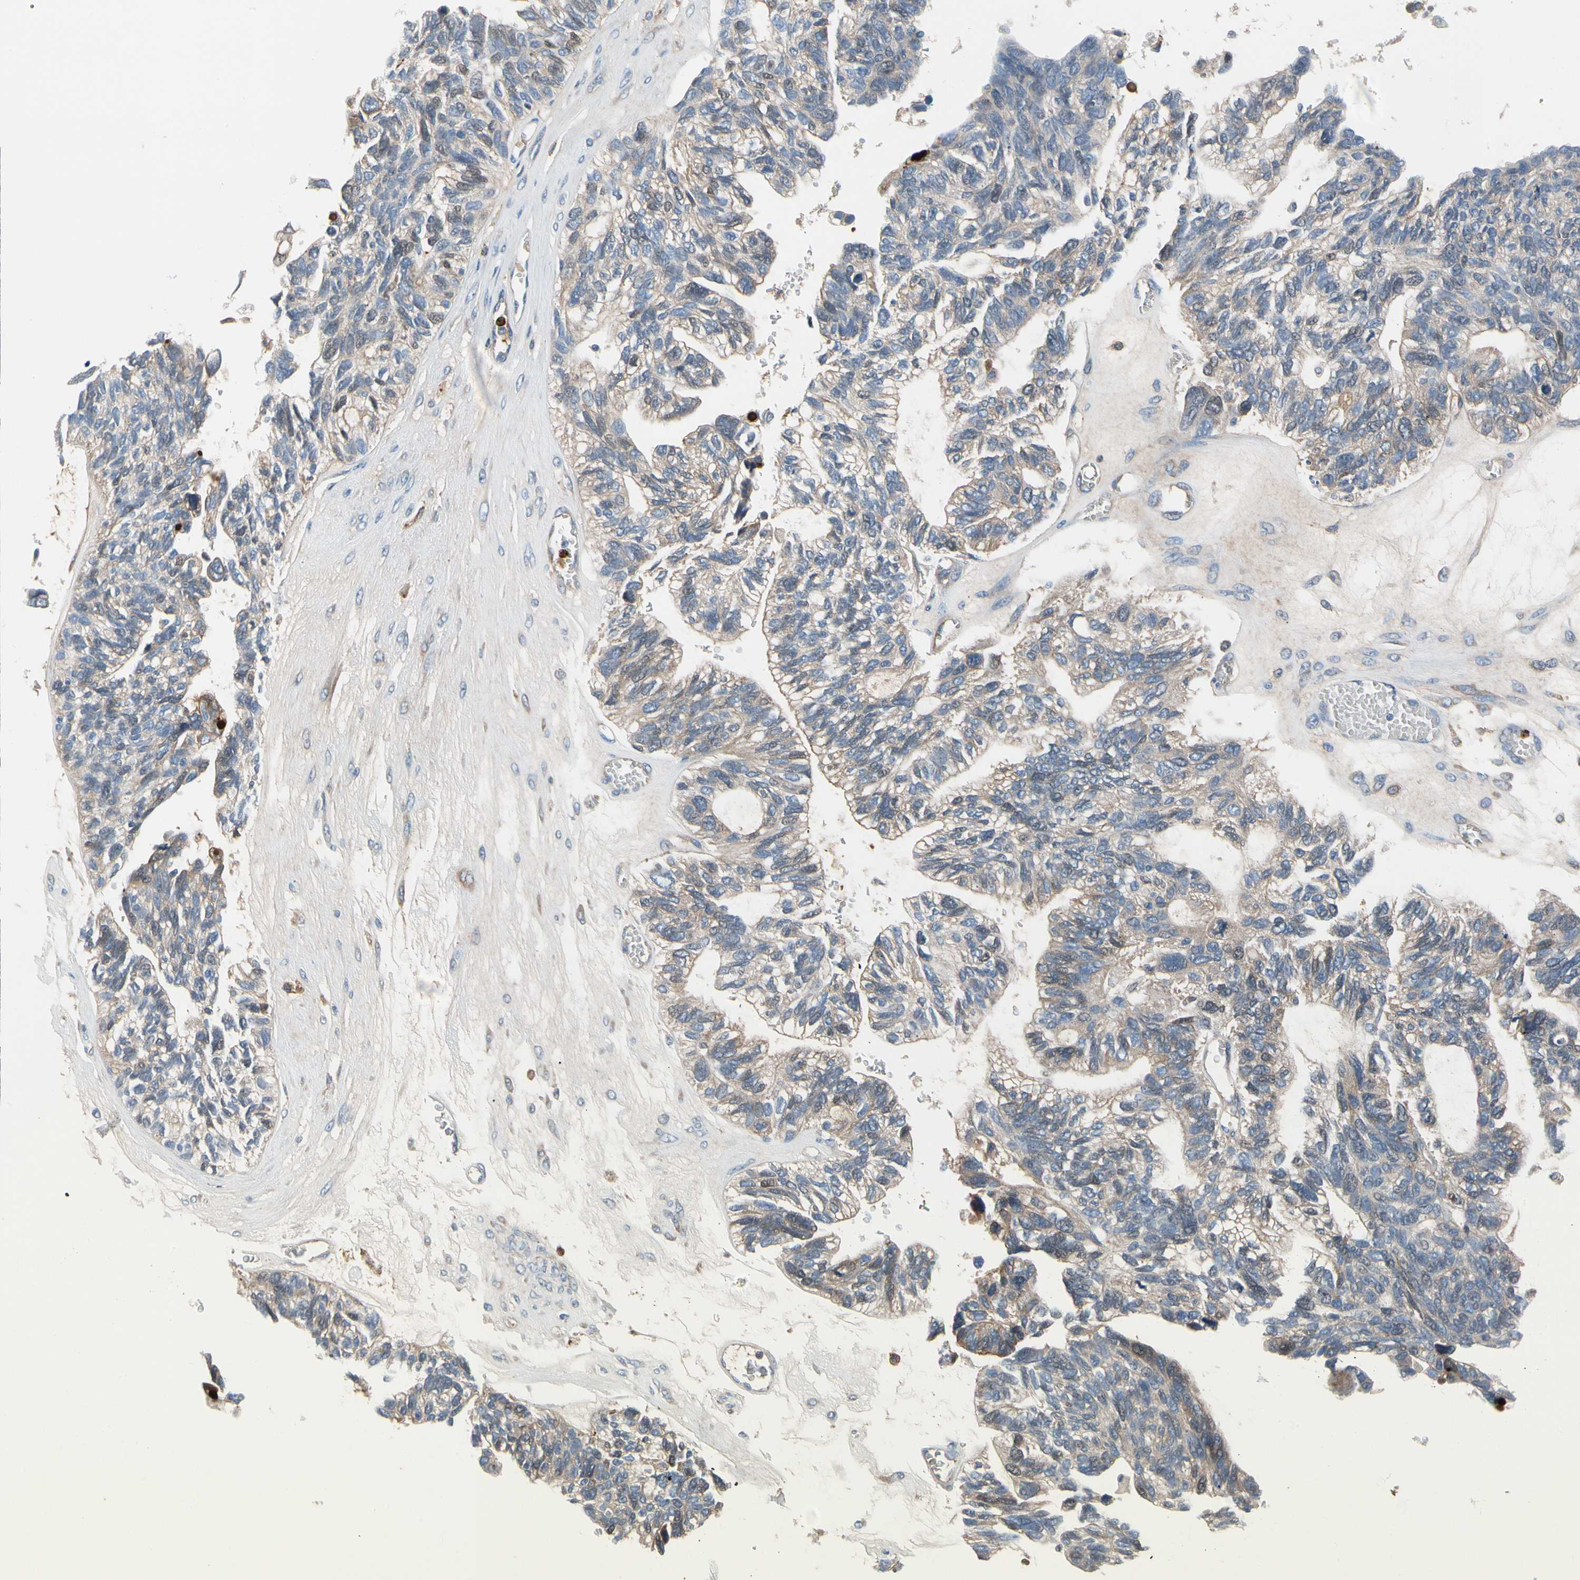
{"staining": {"intensity": "weak", "quantity": "<25%", "location": "cytoplasmic/membranous"}, "tissue": "ovarian cancer", "cell_type": "Tumor cells", "image_type": "cancer", "snomed": [{"axis": "morphology", "description": "Cystadenocarcinoma, serous, NOS"}, {"axis": "topography", "description": "Ovary"}], "caption": "The immunohistochemistry (IHC) photomicrograph has no significant positivity in tumor cells of ovarian cancer tissue.", "gene": "HJURP", "patient": {"sex": "female", "age": 79}}